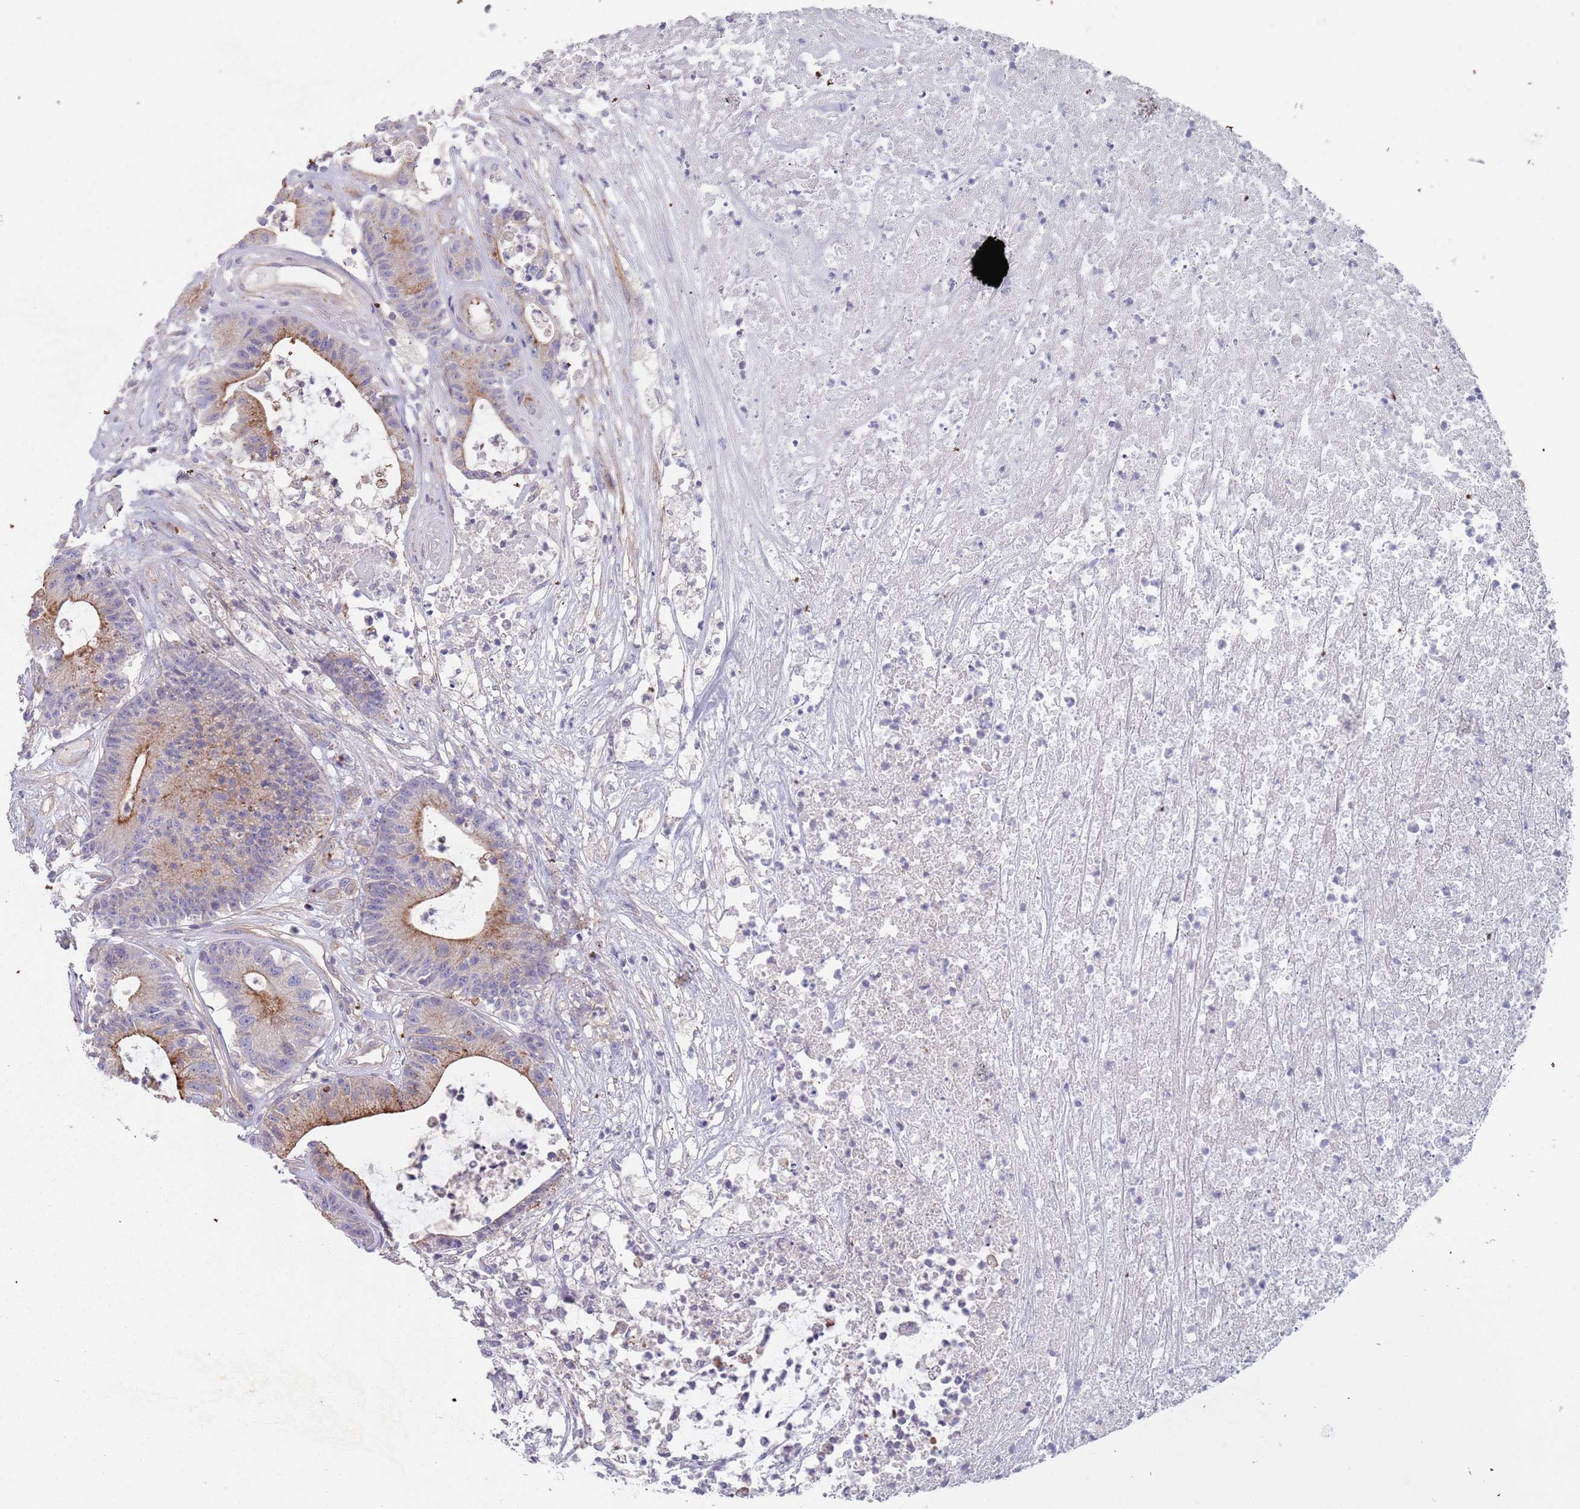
{"staining": {"intensity": "moderate", "quantity": "25%-75%", "location": "cytoplasmic/membranous"}, "tissue": "colorectal cancer", "cell_type": "Tumor cells", "image_type": "cancer", "snomed": [{"axis": "morphology", "description": "Adenocarcinoma, NOS"}, {"axis": "topography", "description": "Colon"}], "caption": "High-power microscopy captured an IHC image of colorectal cancer, revealing moderate cytoplasmic/membranous expression in approximately 25%-75% of tumor cells. (DAB (3,3'-diaminobenzidine) IHC, brown staining for protein, blue staining for nuclei).", "gene": "APPL2", "patient": {"sex": "female", "age": 84}}